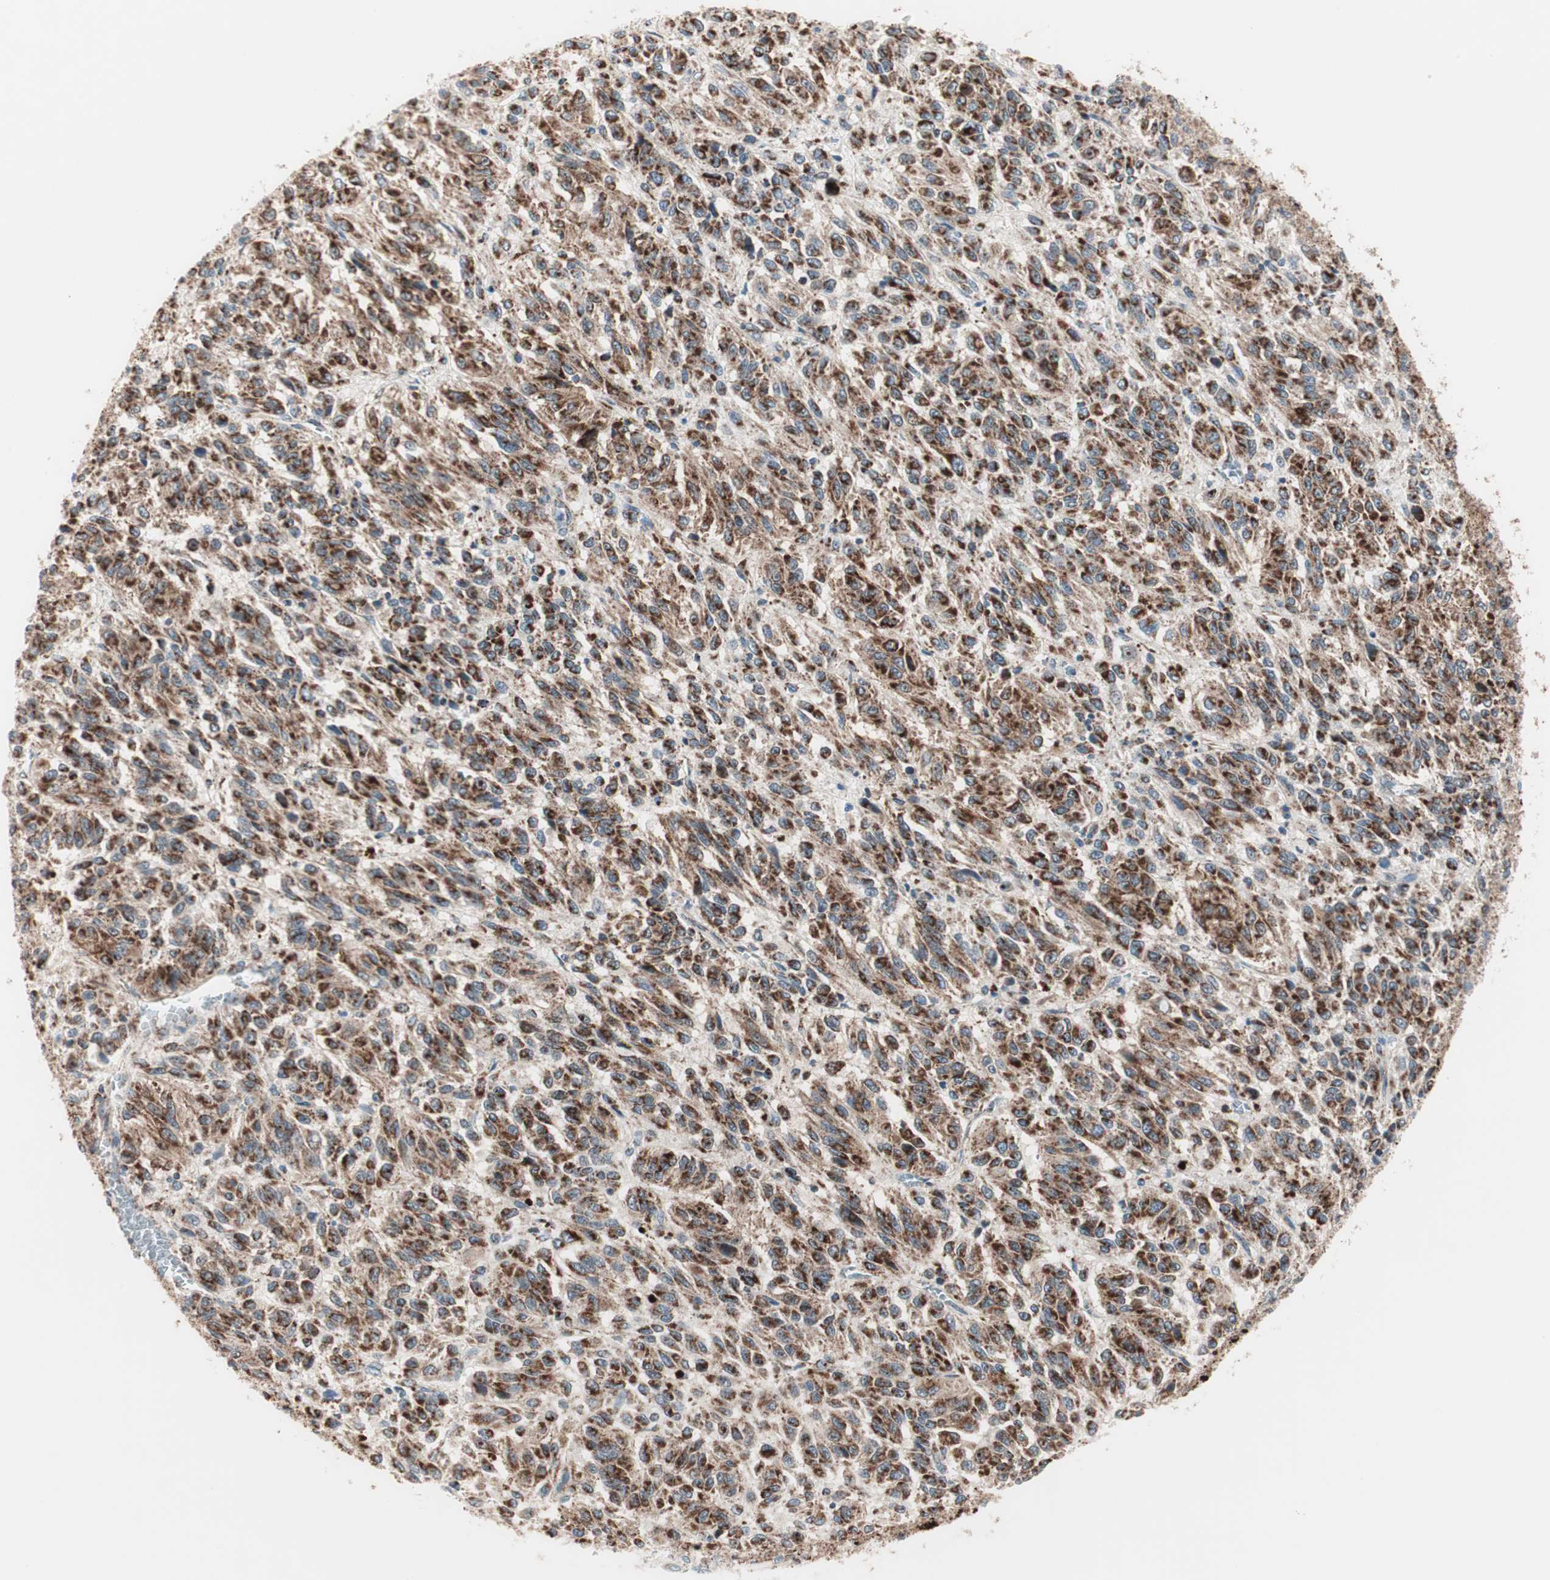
{"staining": {"intensity": "strong", "quantity": ">75%", "location": "cytoplasmic/membranous"}, "tissue": "melanoma", "cell_type": "Tumor cells", "image_type": "cancer", "snomed": [{"axis": "morphology", "description": "Malignant melanoma, Metastatic site"}, {"axis": "topography", "description": "Lung"}], "caption": "This image displays immunohistochemistry staining of melanoma, with high strong cytoplasmic/membranous expression in about >75% of tumor cells.", "gene": "TOMM20", "patient": {"sex": "male", "age": 64}}